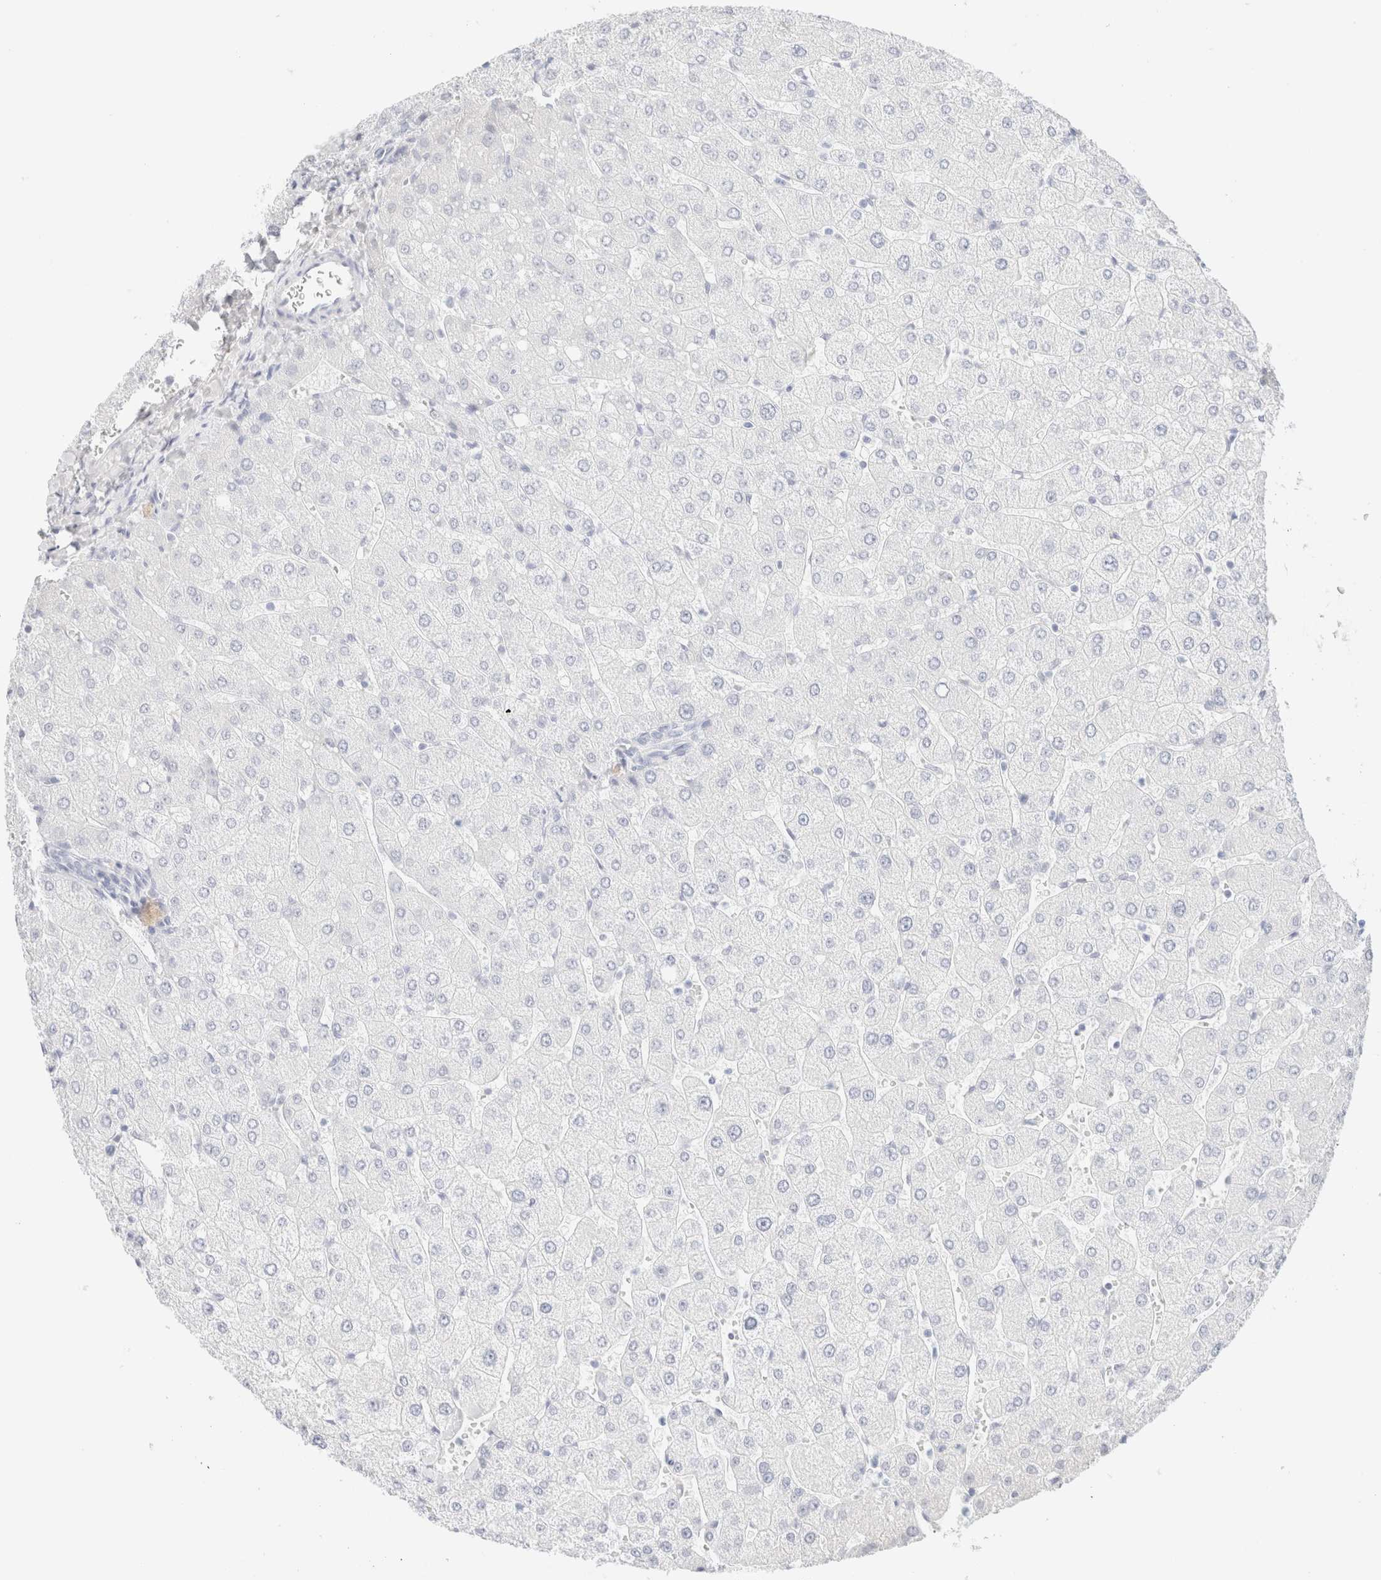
{"staining": {"intensity": "negative", "quantity": "none", "location": "none"}, "tissue": "liver", "cell_type": "Cholangiocytes", "image_type": "normal", "snomed": [{"axis": "morphology", "description": "Normal tissue, NOS"}, {"axis": "topography", "description": "Liver"}], "caption": "Human liver stained for a protein using immunohistochemistry shows no positivity in cholangiocytes.", "gene": "KRT15", "patient": {"sex": "male", "age": 55}}